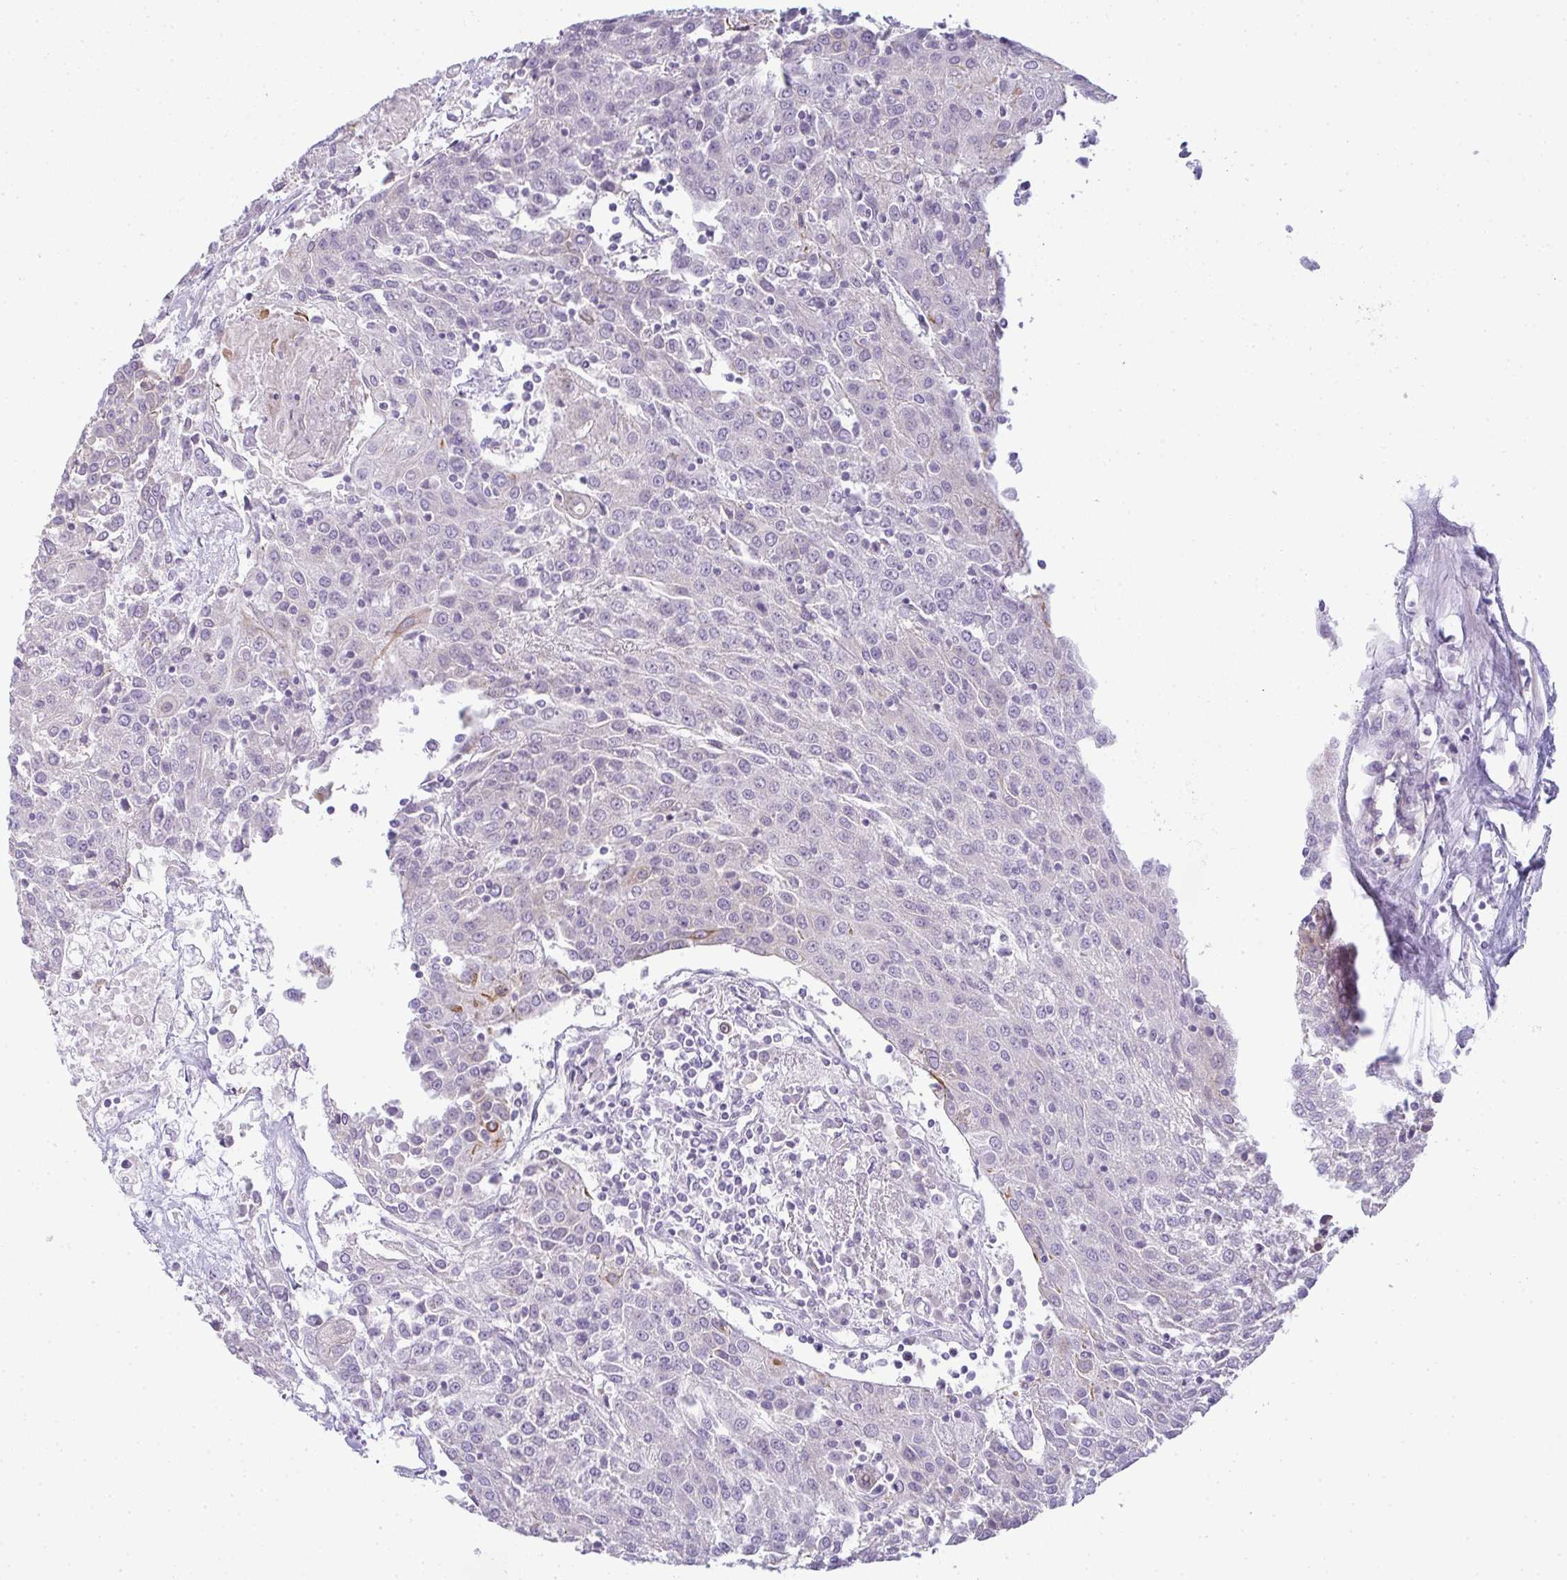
{"staining": {"intensity": "negative", "quantity": "none", "location": "none"}, "tissue": "urothelial cancer", "cell_type": "Tumor cells", "image_type": "cancer", "snomed": [{"axis": "morphology", "description": "Urothelial carcinoma, High grade"}, {"axis": "topography", "description": "Urinary bladder"}], "caption": "This image is of urothelial cancer stained with immunohistochemistry to label a protein in brown with the nuclei are counter-stained blue. There is no expression in tumor cells.", "gene": "SIRPB2", "patient": {"sex": "female", "age": 85}}